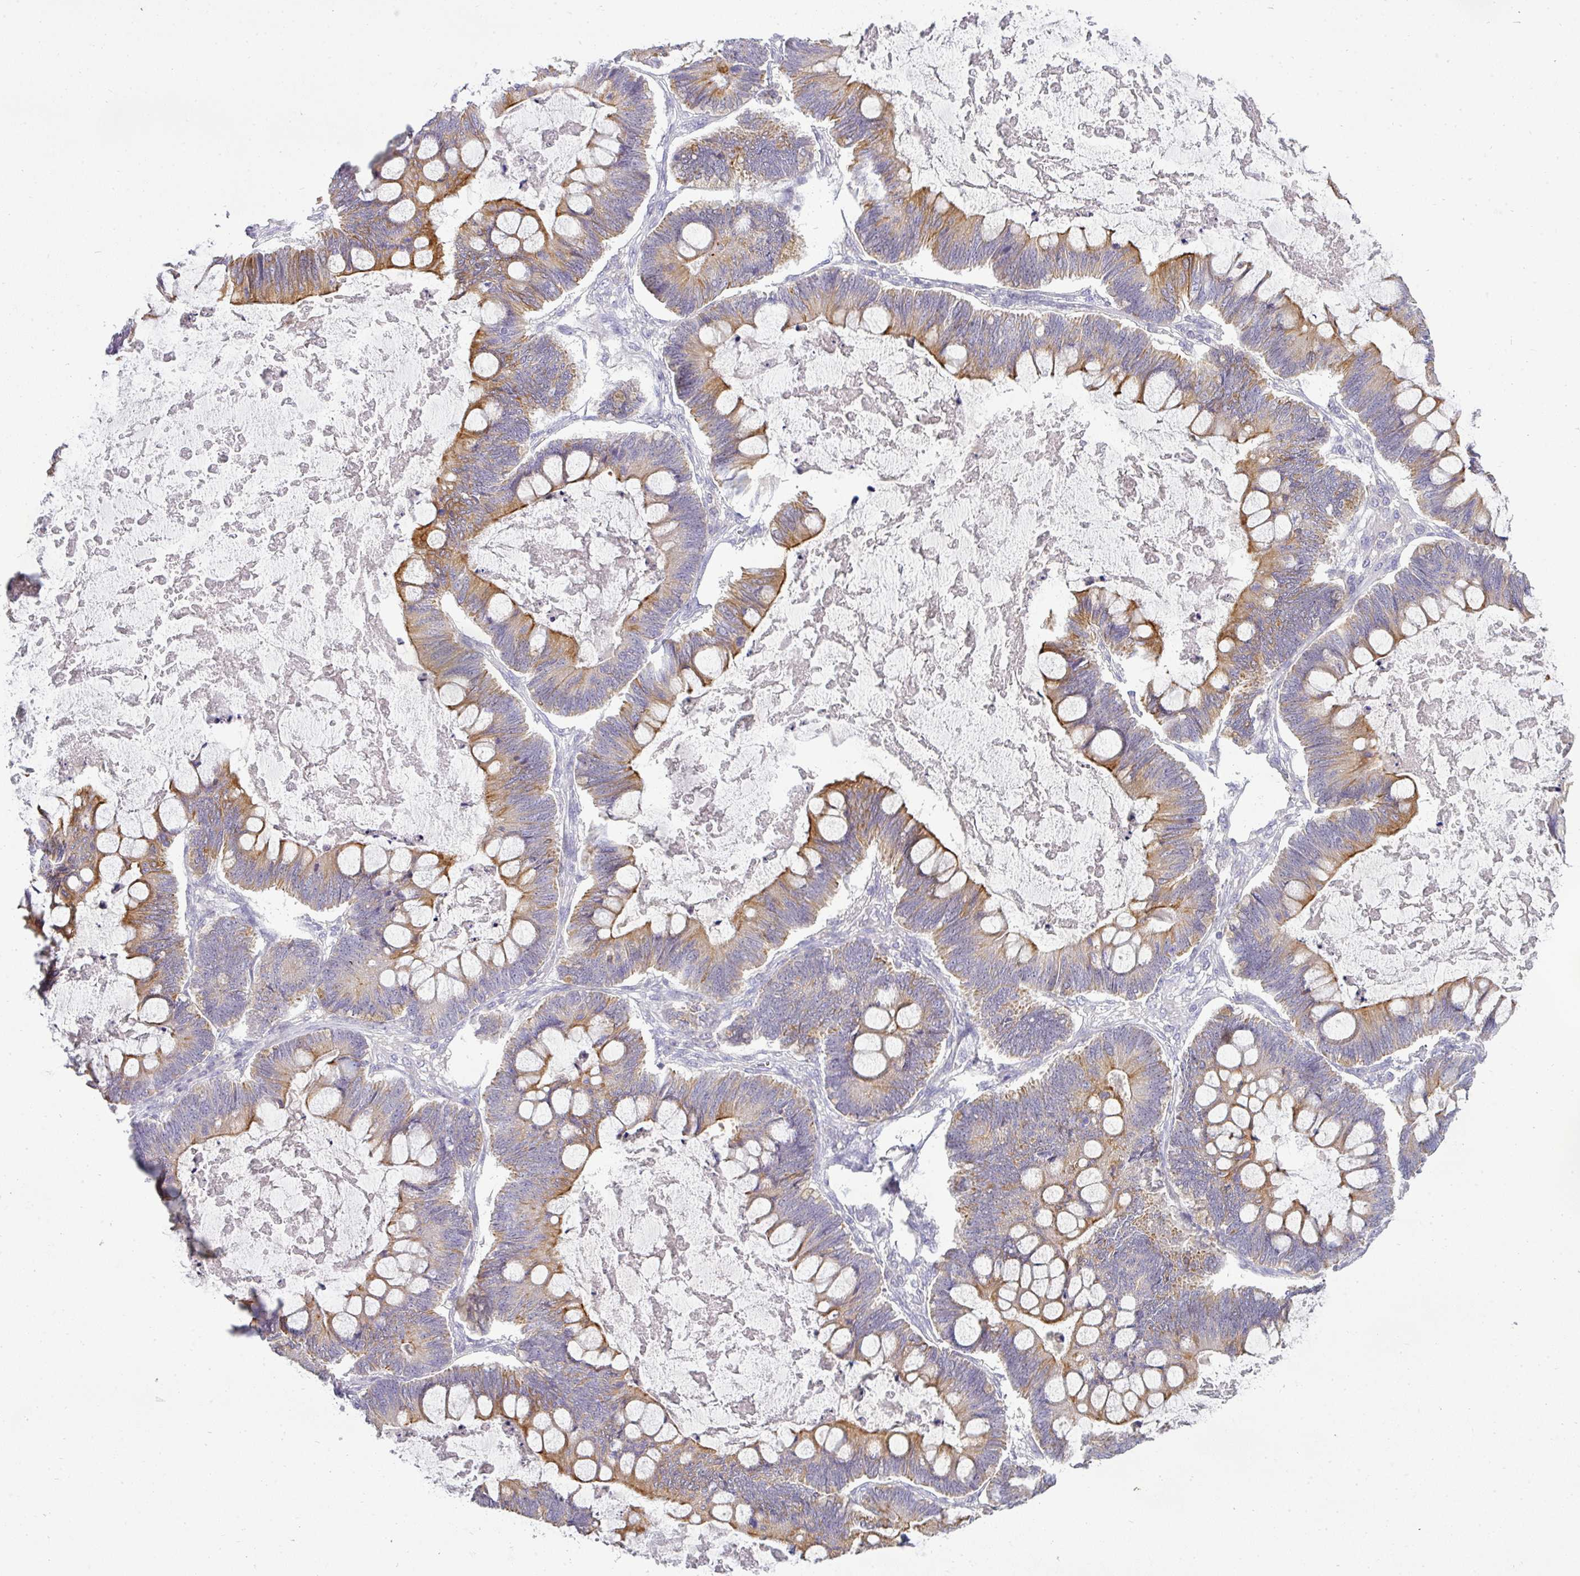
{"staining": {"intensity": "moderate", "quantity": ">75%", "location": "cytoplasmic/membranous"}, "tissue": "ovarian cancer", "cell_type": "Tumor cells", "image_type": "cancer", "snomed": [{"axis": "morphology", "description": "Cystadenocarcinoma, mucinous, NOS"}, {"axis": "topography", "description": "Ovary"}], "caption": "Immunohistochemical staining of mucinous cystadenocarcinoma (ovarian) reveals moderate cytoplasmic/membranous protein staining in about >75% of tumor cells.", "gene": "ASXL3", "patient": {"sex": "female", "age": 61}}